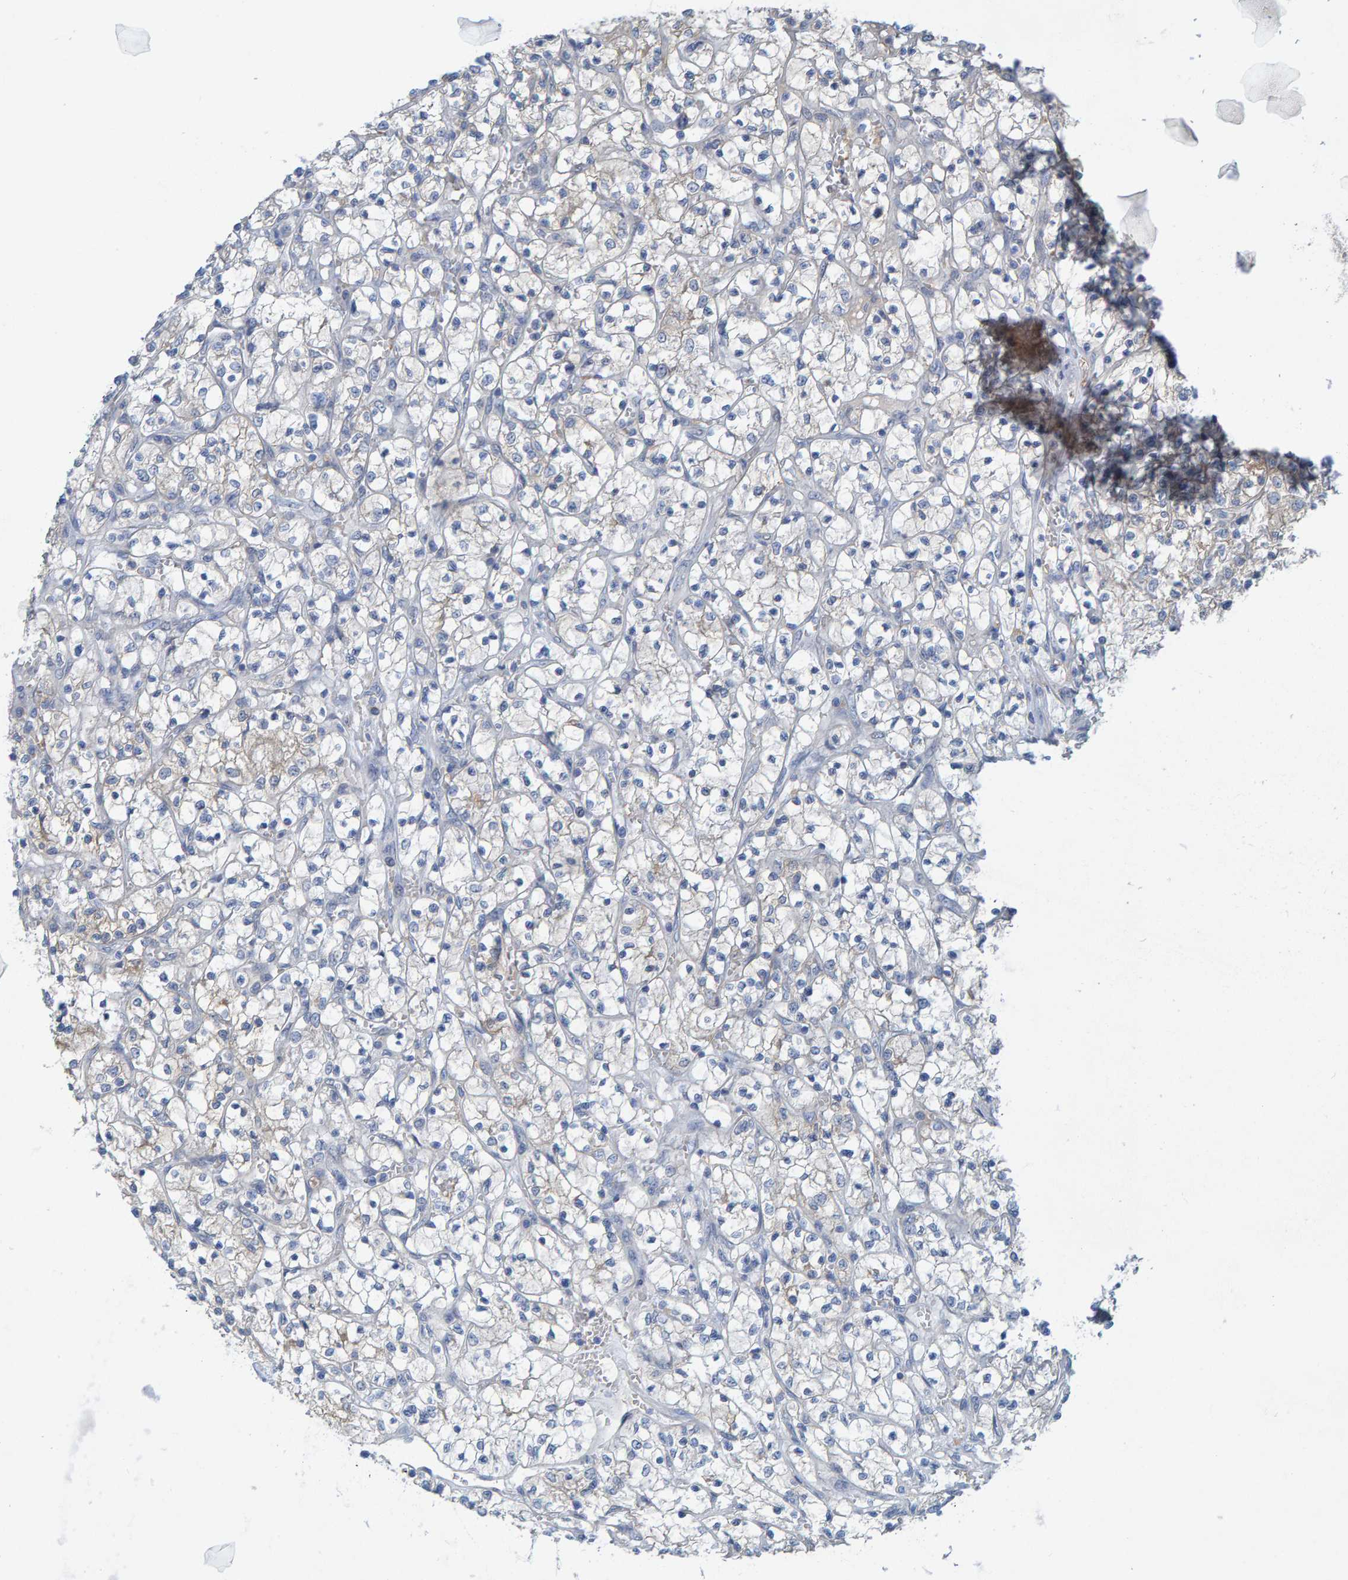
{"staining": {"intensity": "negative", "quantity": "none", "location": "none"}, "tissue": "renal cancer", "cell_type": "Tumor cells", "image_type": "cancer", "snomed": [{"axis": "morphology", "description": "Adenocarcinoma, NOS"}, {"axis": "topography", "description": "Kidney"}], "caption": "This photomicrograph is of renal cancer stained with immunohistochemistry to label a protein in brown with the nuclei are counter-stained blue. There is no expression in tumor cells.", "gene": "ALAD", "patient": {"sex": "female", "age": 69}}